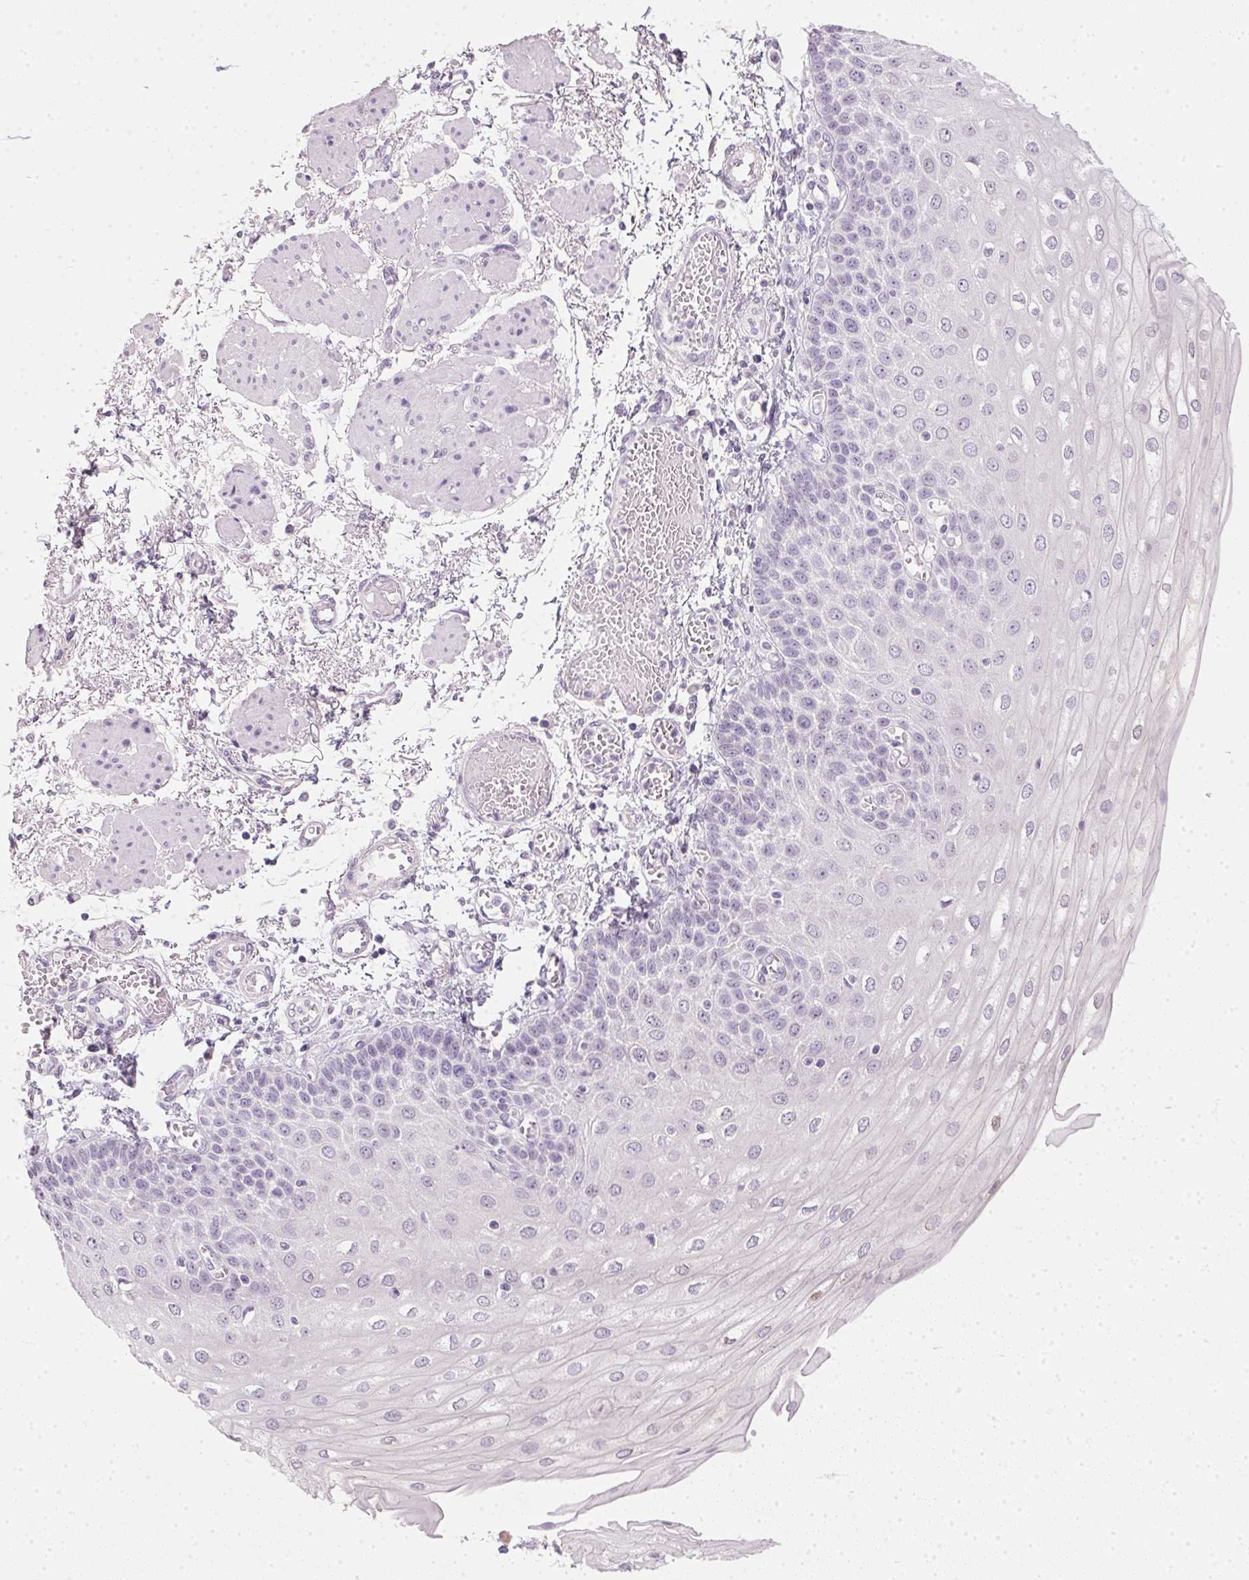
{"staining": {"intensity": "negative", "quantity": "none", "location": "none"}, "tissue": "esophagus", "cell_type": "Squamous epithelial cells", "image_type": "normal", "snomed": [{"axis": "morphology", "description": "Normal tissue, NOS"}, {"axis": "morphology", "description": "Adenocarcinoma, NOS"}, {"axis": "topography", "description": "Esophagus"}], "caption": "This is an IHC histopathology image of unremarkable human esophagus. There is no staining in squamous epithelial cells.", "gene": "TMEM72", "patient": {"sex": "male", "age": 81}}